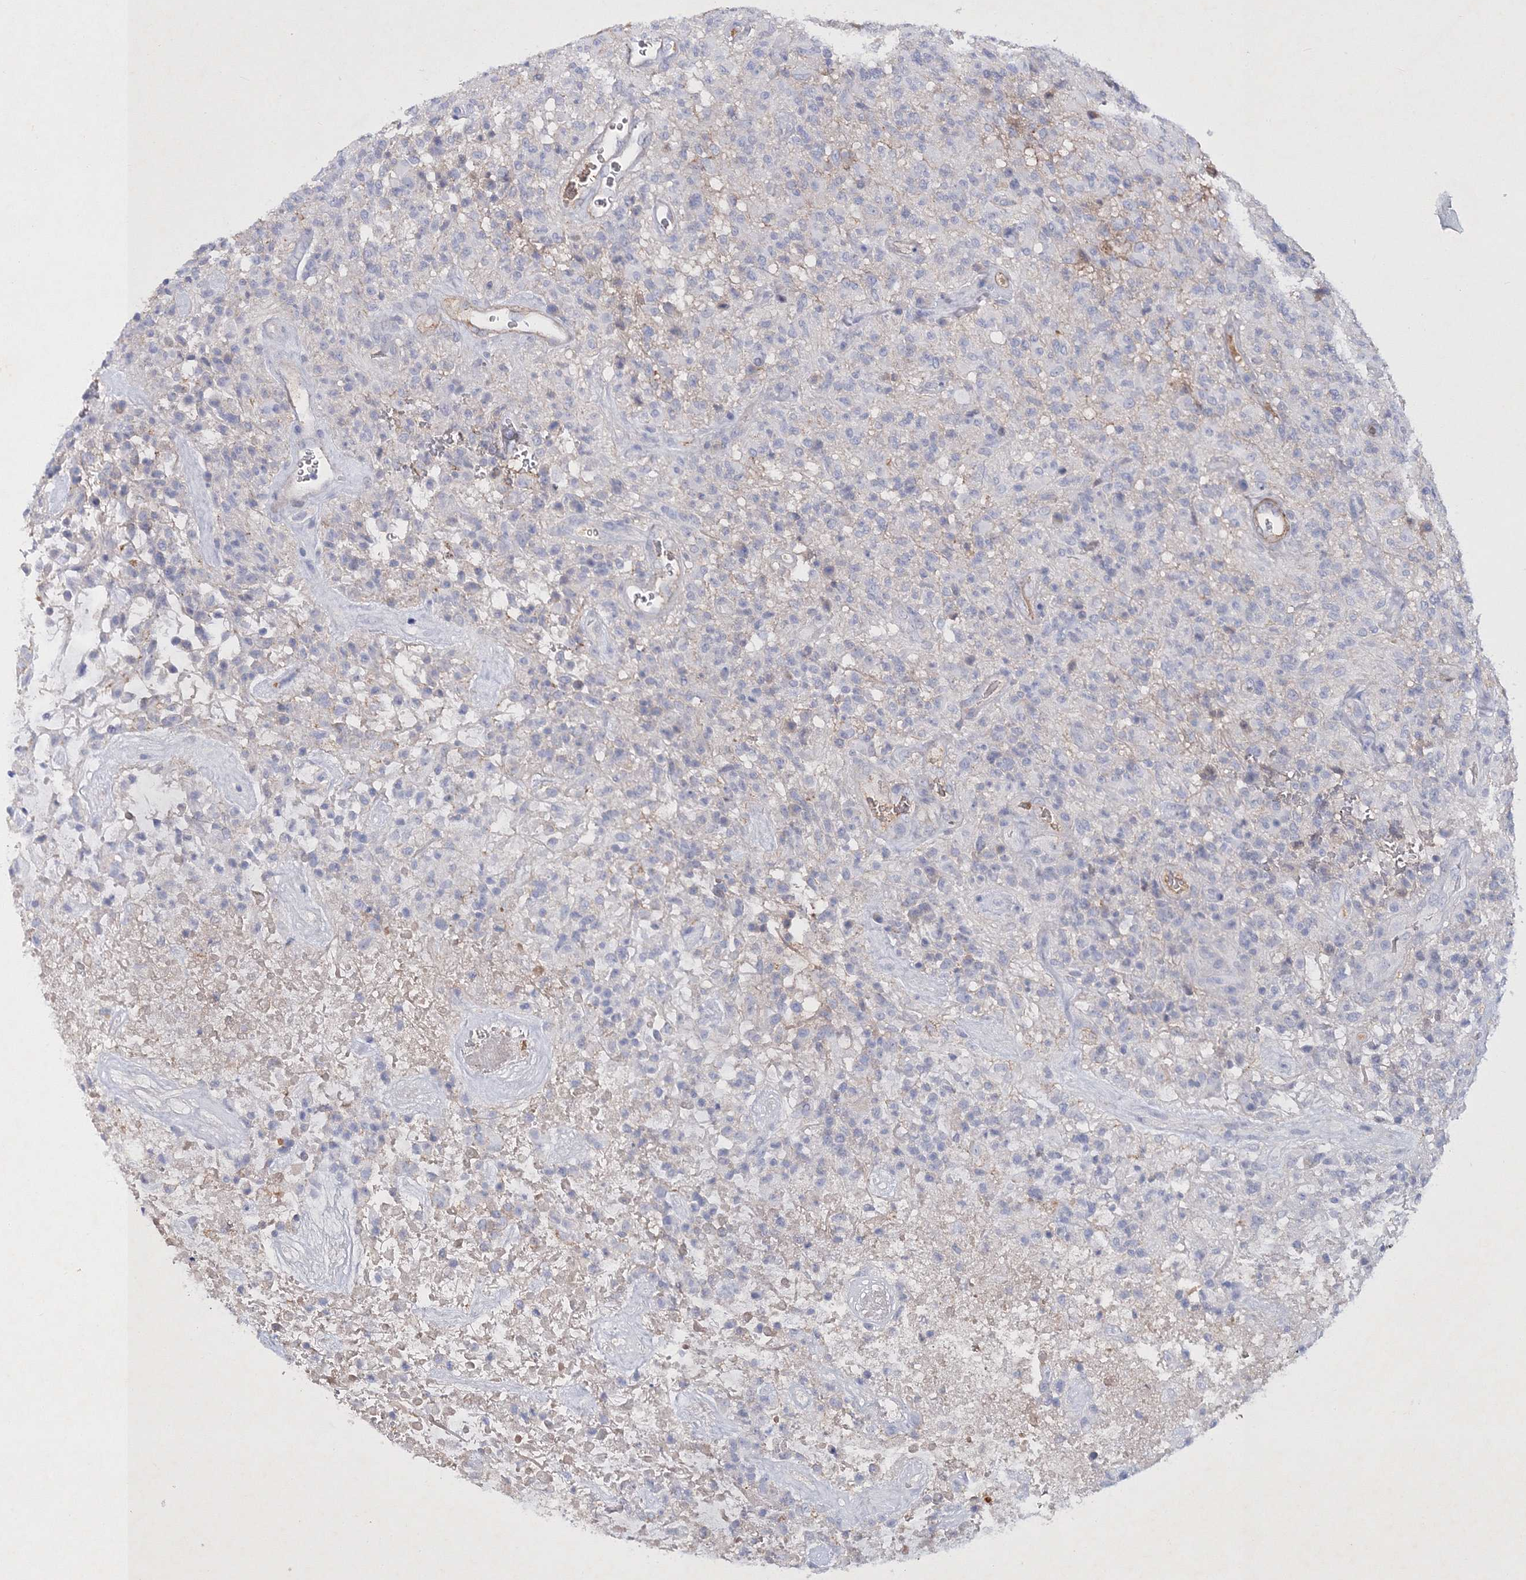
{"staining": {"intensity": "negative", "quantity": "none", "location": "none"}, "tissue": "glioma", "cell_type": "Tumor cells", "image_type": "cancer", "snomed": [{"axis": "morphology", "description": "Glioma, malignant, High grade"}, {"axis": "topography", "description": "Brain"}], "caption": "Glioma stained for a protein using immunohistochemistry displays no staining tumor cells.", "gene": "RTN2", "patient": {"sex": "female", "age": 57}}